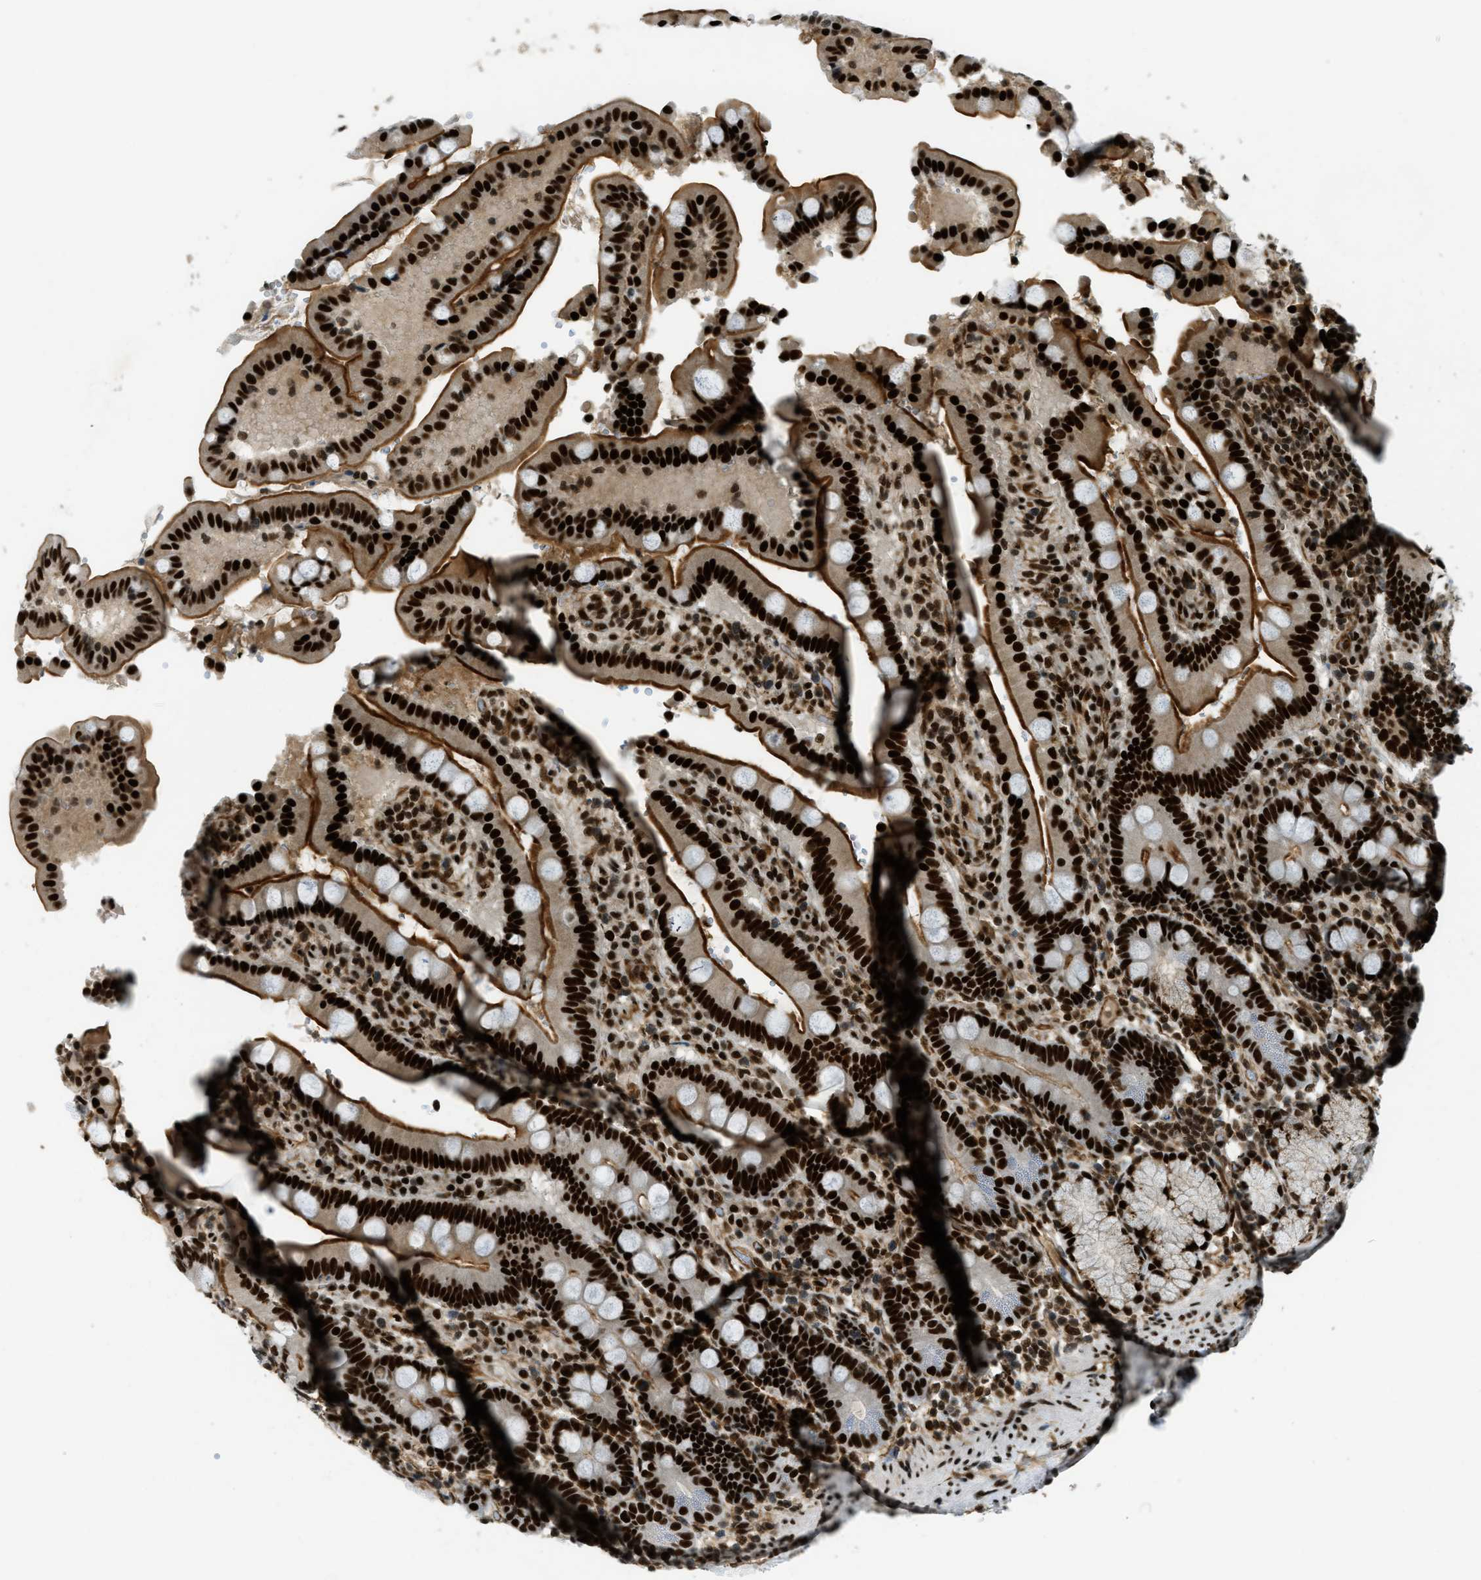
{"staining": {"intensity": "strong", "quantity": ">75%", "location": "cytoplasmic/membranous,nuclear"}, "tissue": "duodenum", "cell_type": "Glandular cells", "image_type": "normal", "snomed": [{"axis": "morphology", "description": "Normal tissue, NOS"}, {"axis": "topography", "description": "Small intestine, NOS"}], "caption": "Duodenum stained for a protein reveals strong cytoplasmic/membranous,nuclear positivity in glandular cells. (Stains: DAB in brown, nuclei in blue, Microscopy: brightfield microscopy at high magnification).", "gene": "ZFR", "patient": {"sex": "female", "age": 71}}